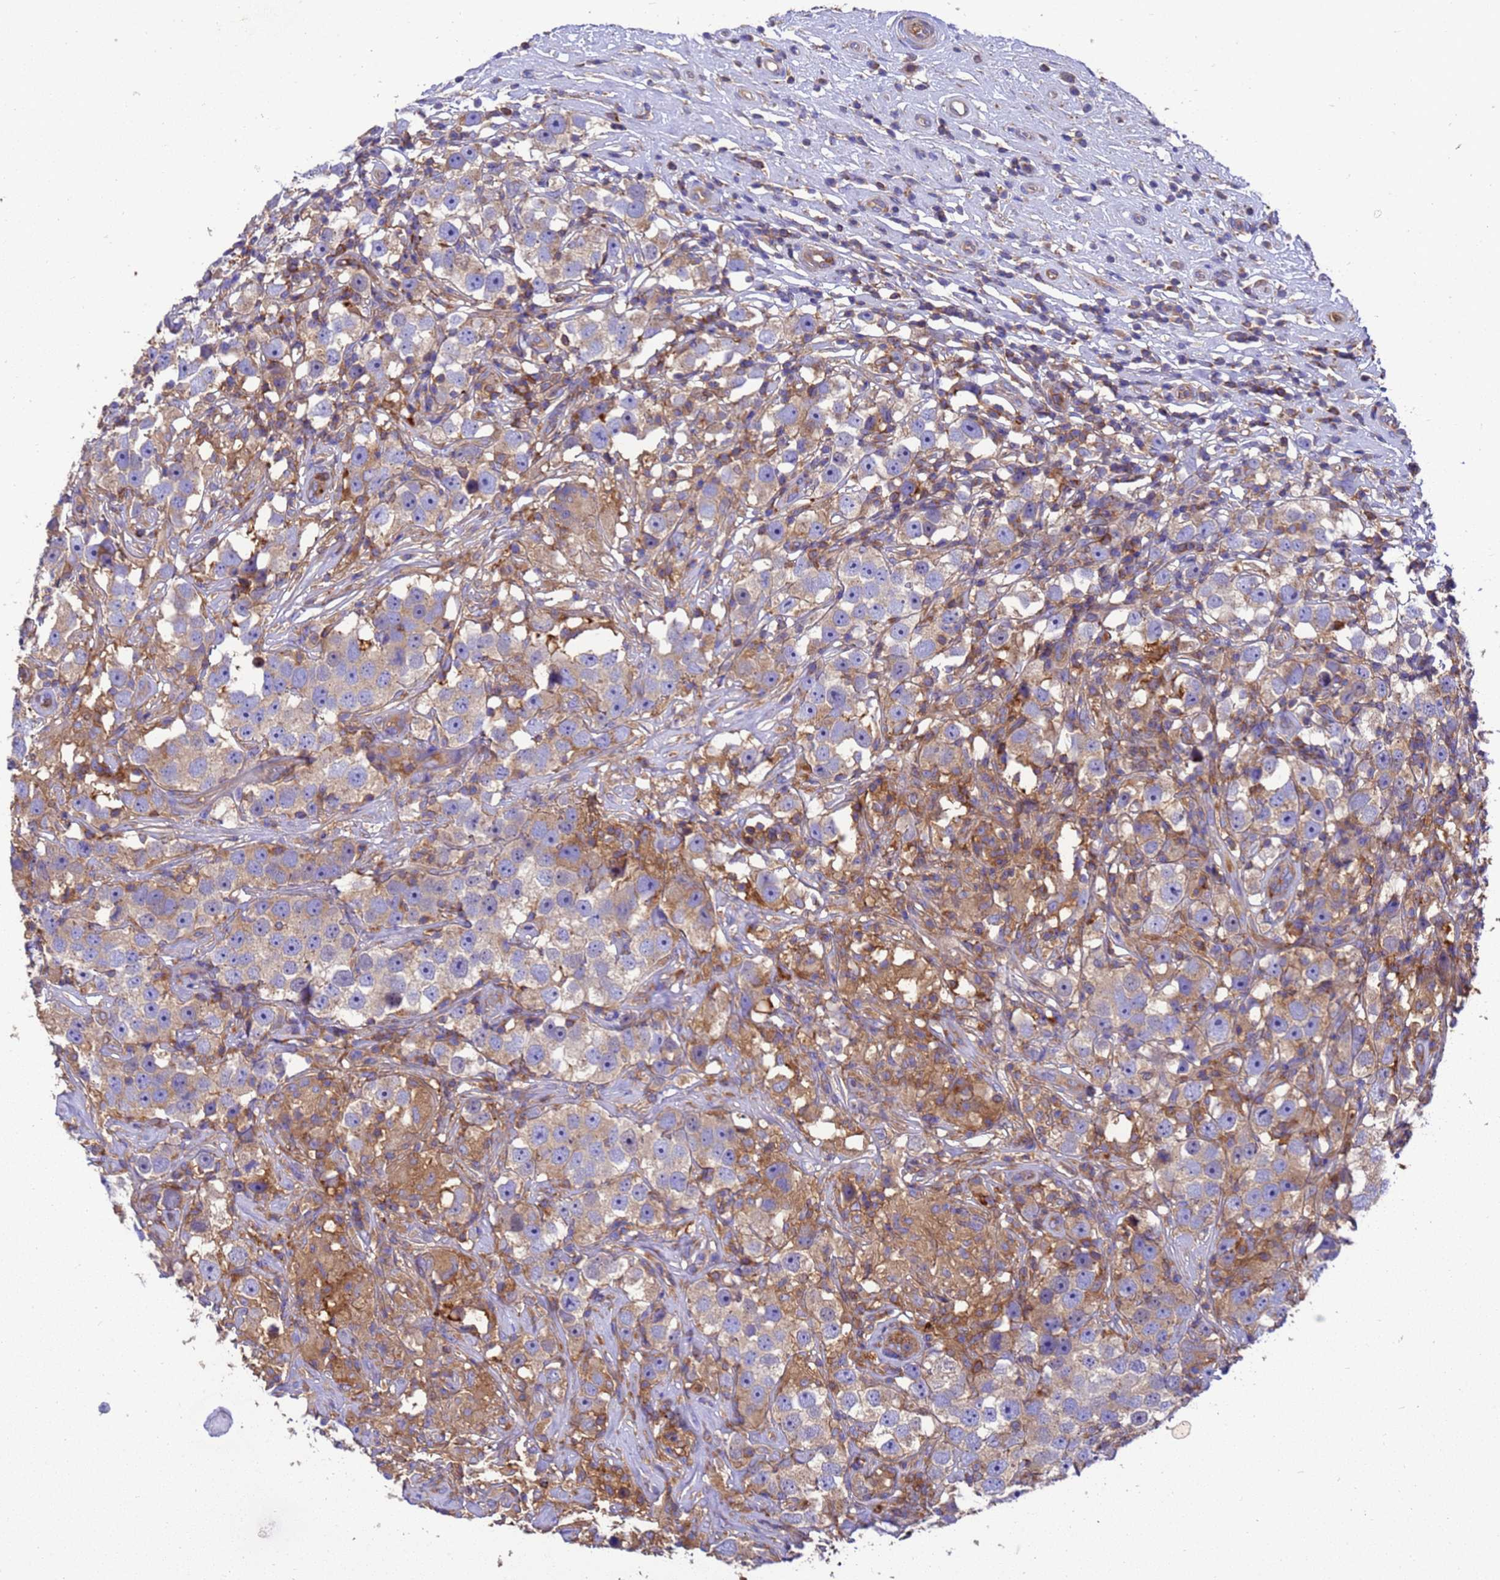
{"staining": {"intensity": "weak", "quantity": "25%-75%", "location": "cytoplasmic/membranous"}, "tissue": "testis cancer", "cell_type": "Tumor cells", "image_type": "cancer", "snomed": [{"axis": "morphology", "description": "Seminoma, NOS"}, {"axis": "topography", "description": "Testis"}], "caption": "Immunohistochemistry (IHC) (DAB) staining of testis cancer (seminoma) exhibits weak cytoplasmic/membranous protein staining in about 25%-75% of tumor cells.", "gene": "ZNF235", "patient": {"sex": "male", "age": 49}}